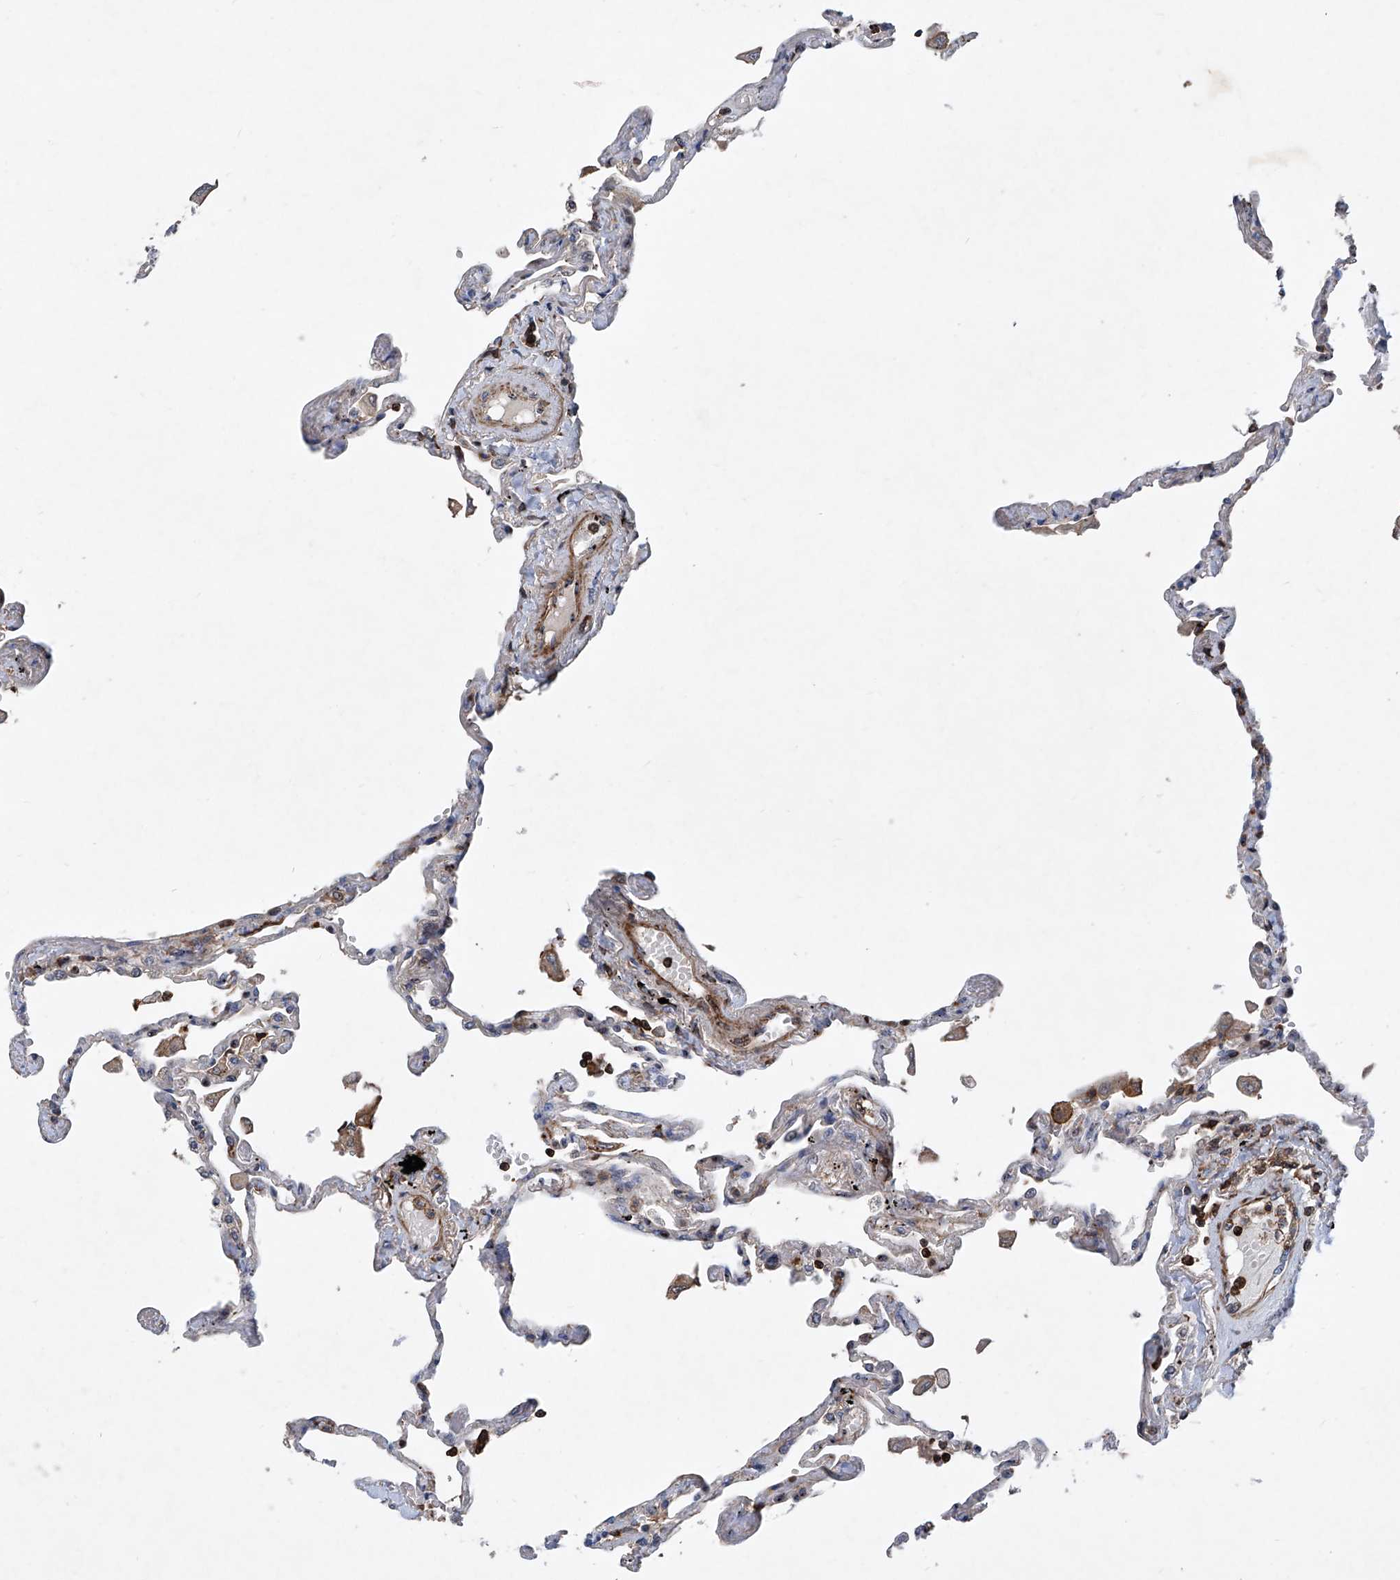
{"staining": {"intensity": "negative", "quantity": "none", "location": "none"}, "tissue": "lung", "cell_type": "Alveolar cells", "image_type": "normal", "snomed": [{"axis": "morphology", "description": "Normal tissue, NOS"}, {"axis": "topography", "description": "Lung"}], "caption": "Histopathology image shows no significant protein staining in alveolar cells of normal lung.", "gene": "NT5C3A", "patient": {"sex": "female", "age": 67}}